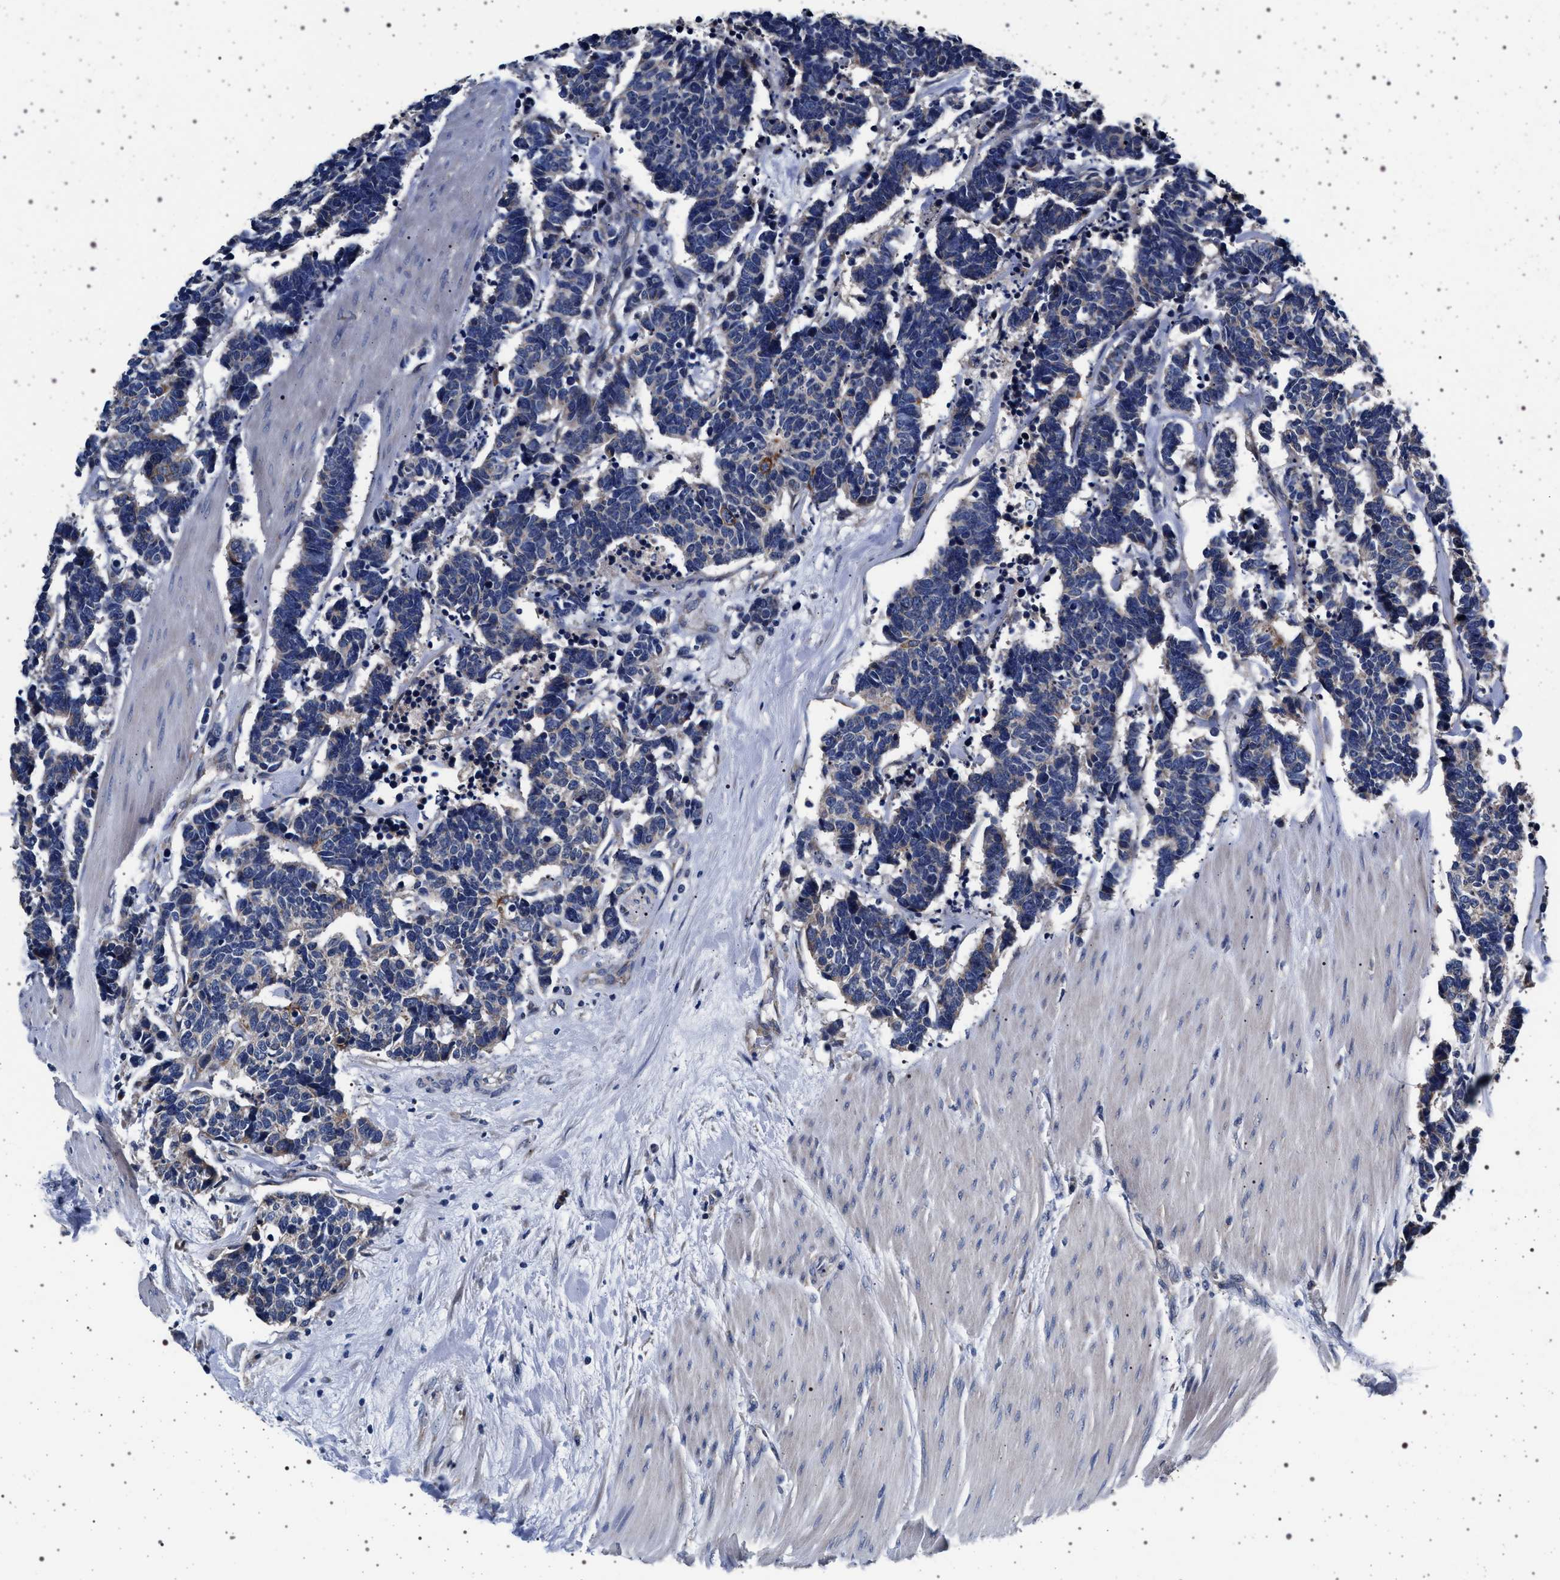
{"staining": {"intensity": "negative", "quantity": "none", "location": "none"}, "tissue": "carcinoid", "cell_type": "Tumor cells", "image_type": "cancer", "snomed": [{"axis": "morphology", "description": "Carcinoma, NOS"}, {"axis": "morphology", "description": "Carcinoid, malignant, NOS"}, {"axis": "topography", "description": "Urinary bladder"}], "caption": "A histopathology image of human carcinoid is negative for staining in tumor cells. Brightfield microscopy of immunohistochemistry (IHC) stained with DAB (brown) and hematoxylin (blue), captured at high magnification.", "gene": "MAP3K2", "patient": {"sex": "male", "age": 57}}